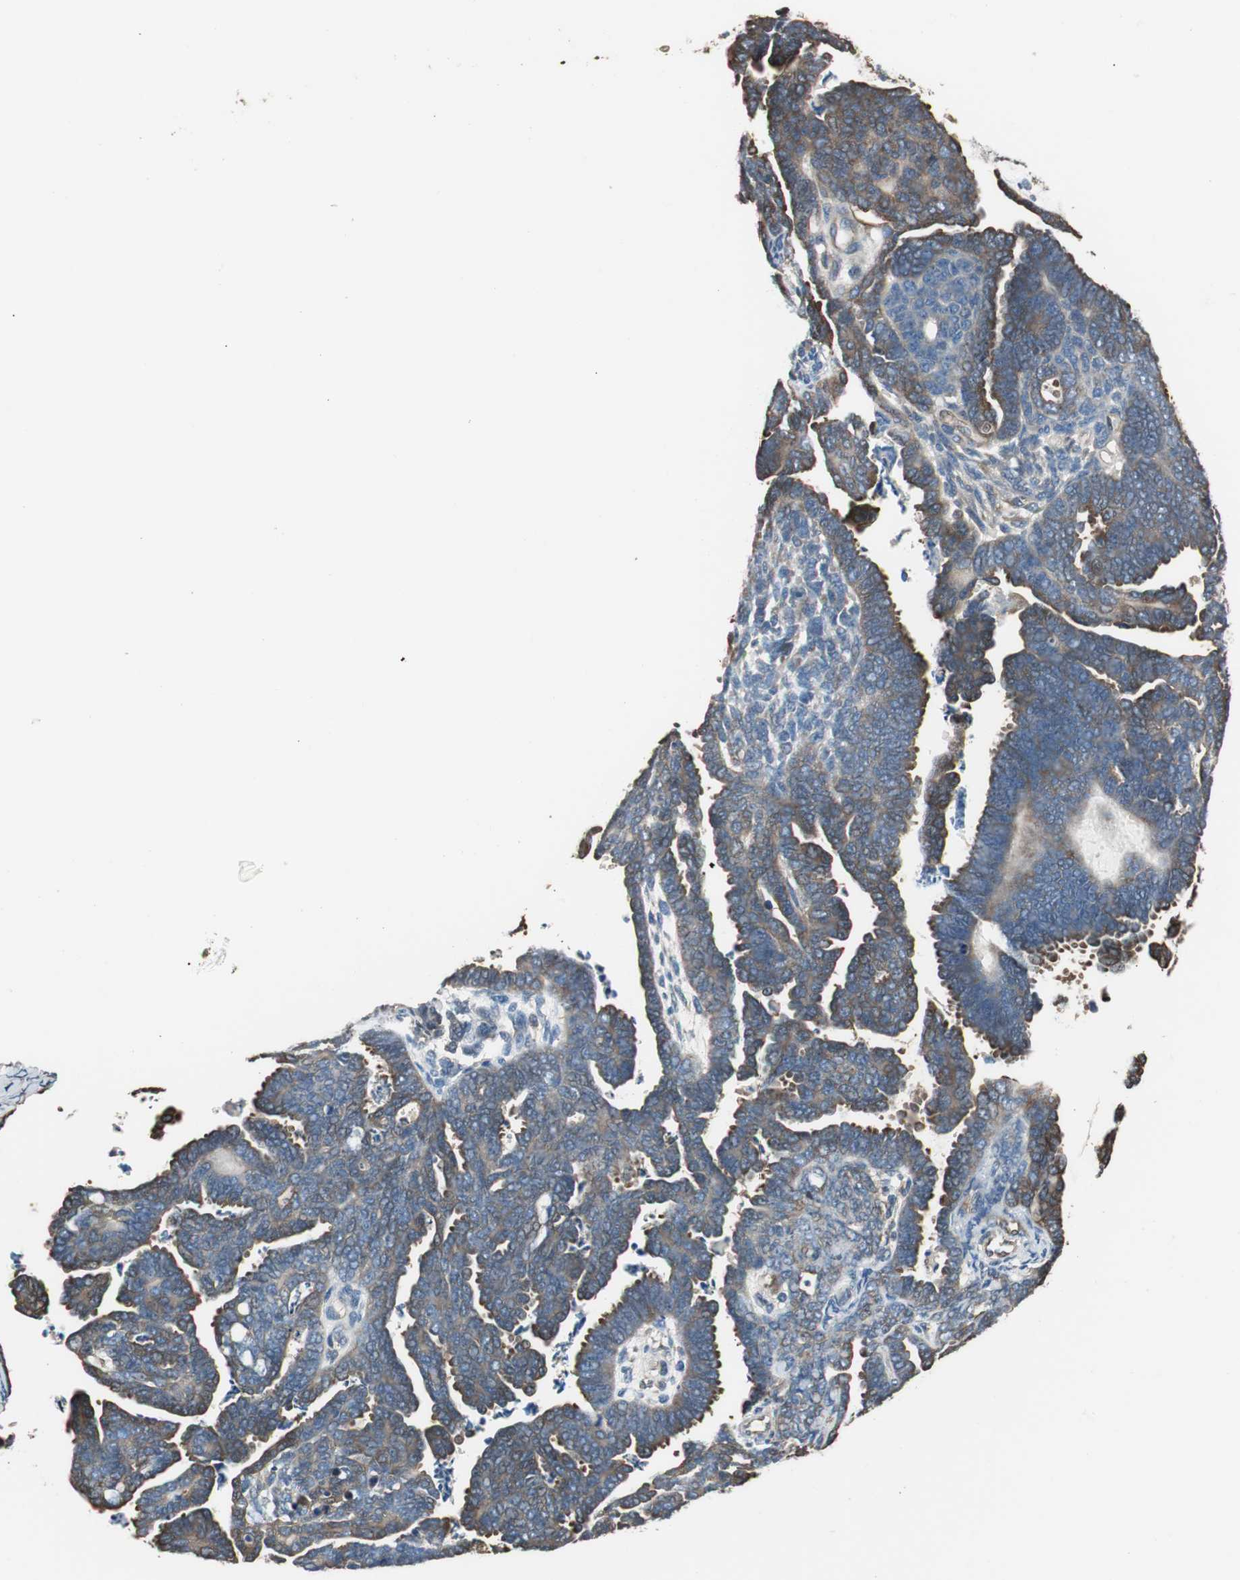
{"staining": {"intensity": "weak", "quantity": "25%-75%", "location": "cytoplasmic/membranous"}, "tissue": "endometrial cancer", "cell_type": "Tumor cells", "image_type": "cancer", "snomed": [{"axis": "morphology", "description": "Neoplasm, malignant, NOS"}, {"axis": "topography", "description": "Endometrium"}], "caption": "Protein positivity by immunohistochemistry (IHC) shows weak cytoplasmic/membranous positivity in approximately 25%-75% of tumor cells in endometrial cancer (malignant neoplasm).", "gene": "CAPNS1", "patient": {"sex": "female", "age": 74}}